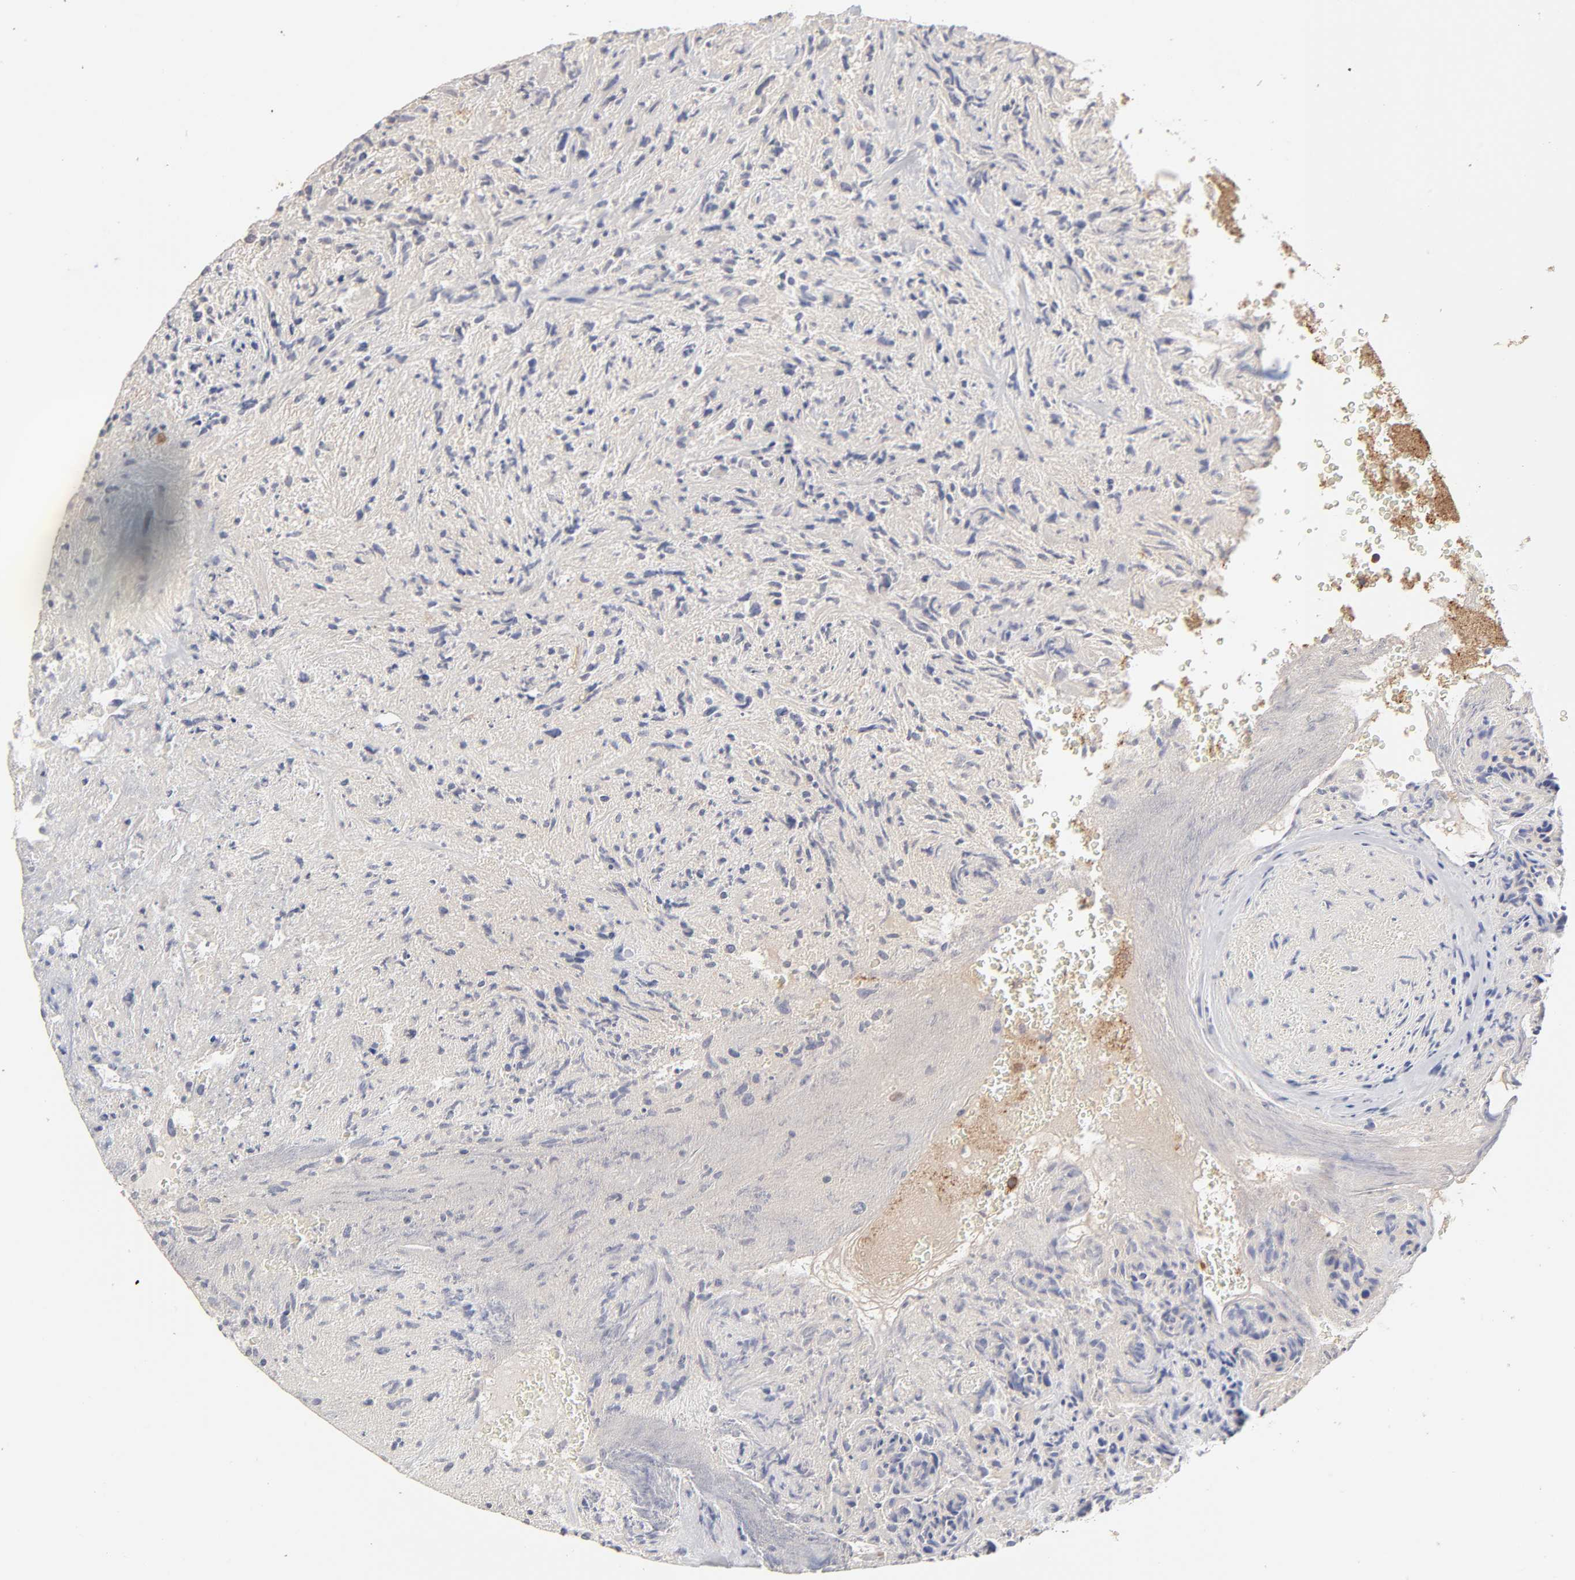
{"staining": {"intensity": "negative", "quantity": "none", "location": "none"}, "tissue": "glioma", "cell_type": "Tumor cells", "image_type": "cancer", "snomed": [{"axis": "morphology", "description": "Normal tissue, NOS"}, {"axis": "morphology", "description": "Glioma, malignant, High grade"}, {"axis": "topography", "description": "Cerebral cortex"}], "caption": "Histopathology image shows no protein positivity in tumor cells of glioma tissue.", "gene": "AP1G2", "patient": {"sex": "male", "age": 75}}